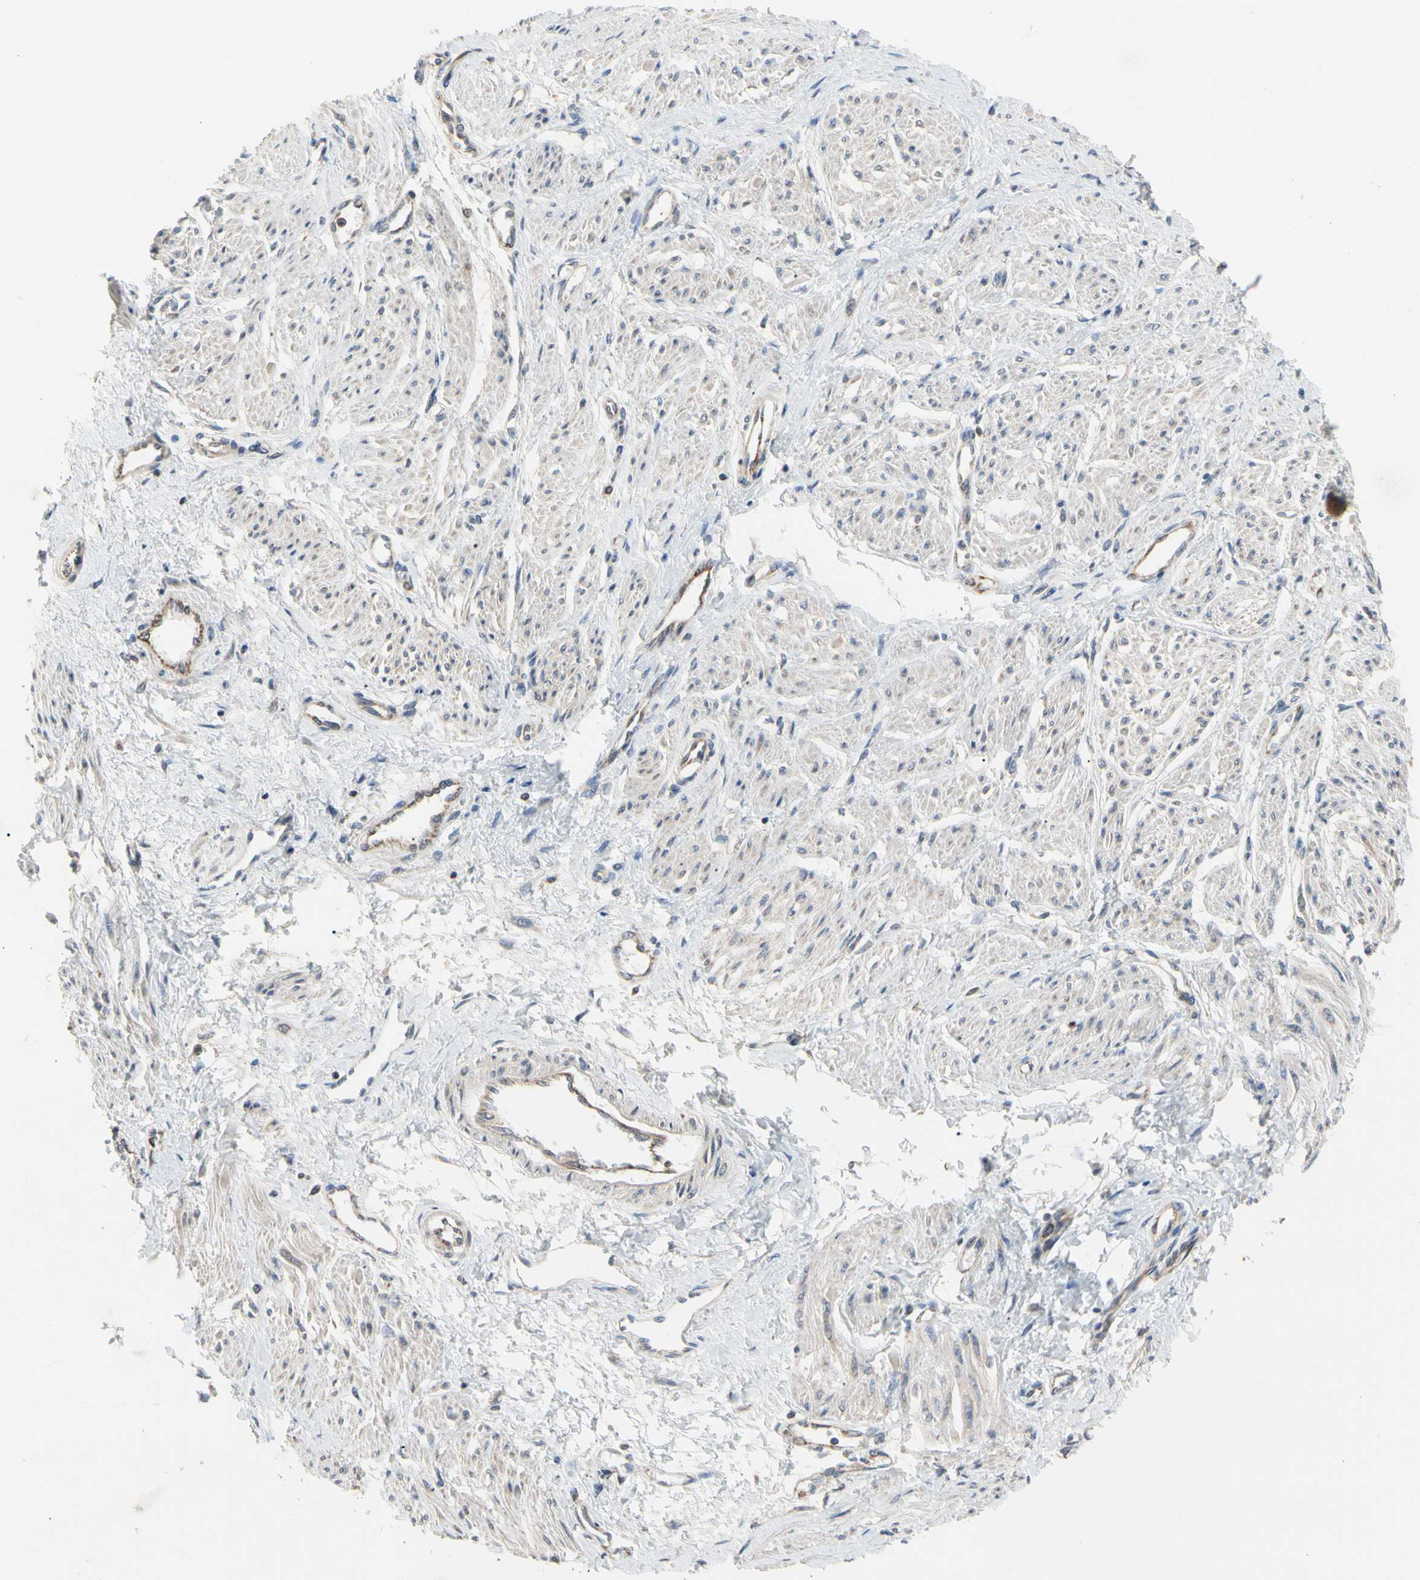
{"staining": {"intensity": "weak", "quantity": "25%-75%", "location": "cytoplasmic/membranous"}, "tissue": "smooth muscle", "cell_type": "Smooth muscle cells", "image_type": "normal", "snomed": [{"axis": "morphology", "description": "Normal tissue, NOS"}, {"axis": "topography", "description": "Smooth muscle"}, {"axis": "topography", "description": "Uterus"}], "caption": "Weak cytoplasmic/membranous expression is identified in approximately 25%-75% of smooth muscle cells in benign smooth muscle.", "gene": "GPD2", "patient": {"sex": "female", "age": 39}}